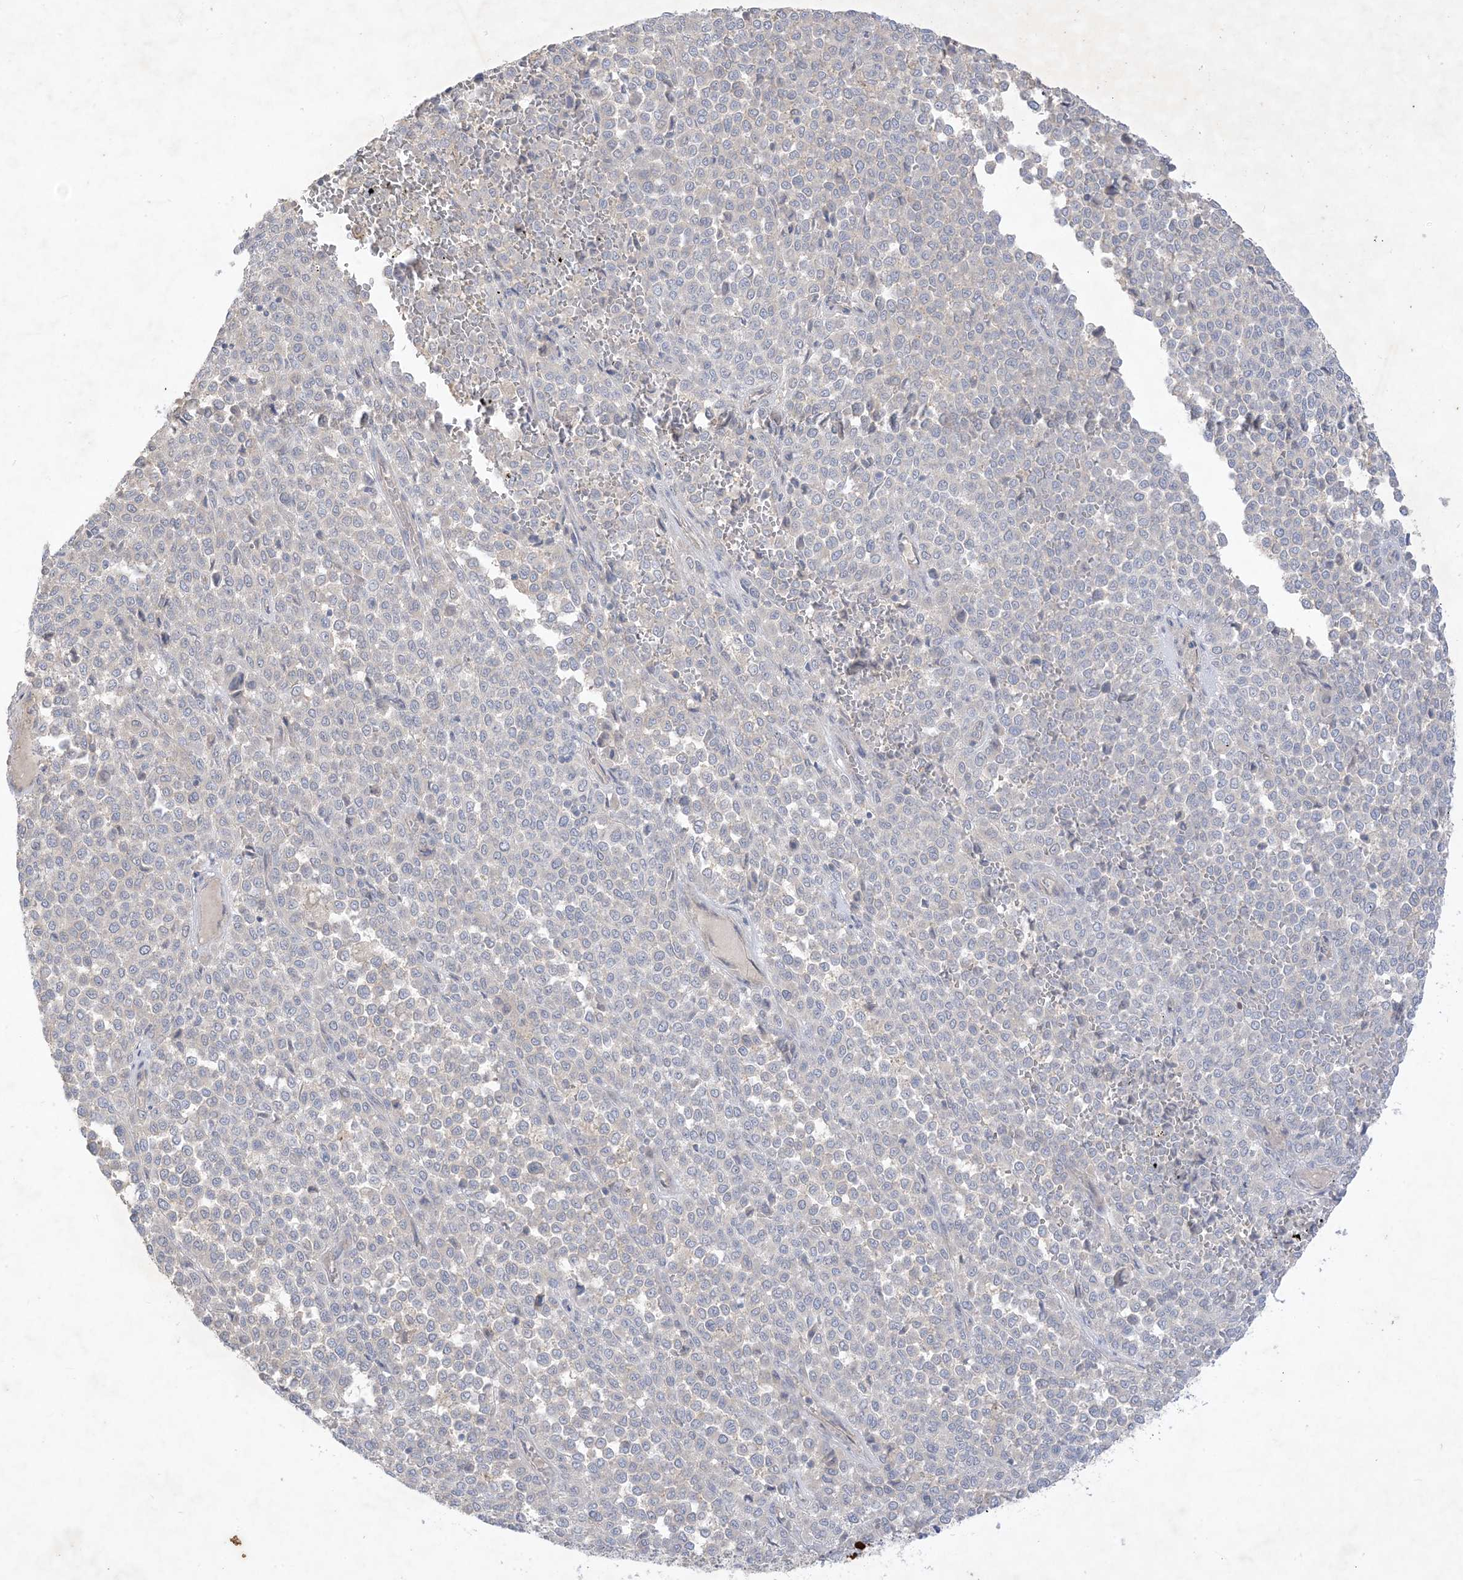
{"staining": {"intensity": "negative", "quantity": "none", "location": "none"}, "tissue": "melanoma", "cell_type": "Tumor cells", "image_type": "cancer", "snomed": [{"axis": "morphology", "description": "Malignant melanoma, Metastatic site"}, {"axis": "topography", "description": "Pancreas"}], "caption": "Human melanoma stained for a protein using immunohistochemistry (IHC) displays no staining in tumor cells.", "gene": "PLEKHA3", "patient": {"sex": "female", "age": 30}}